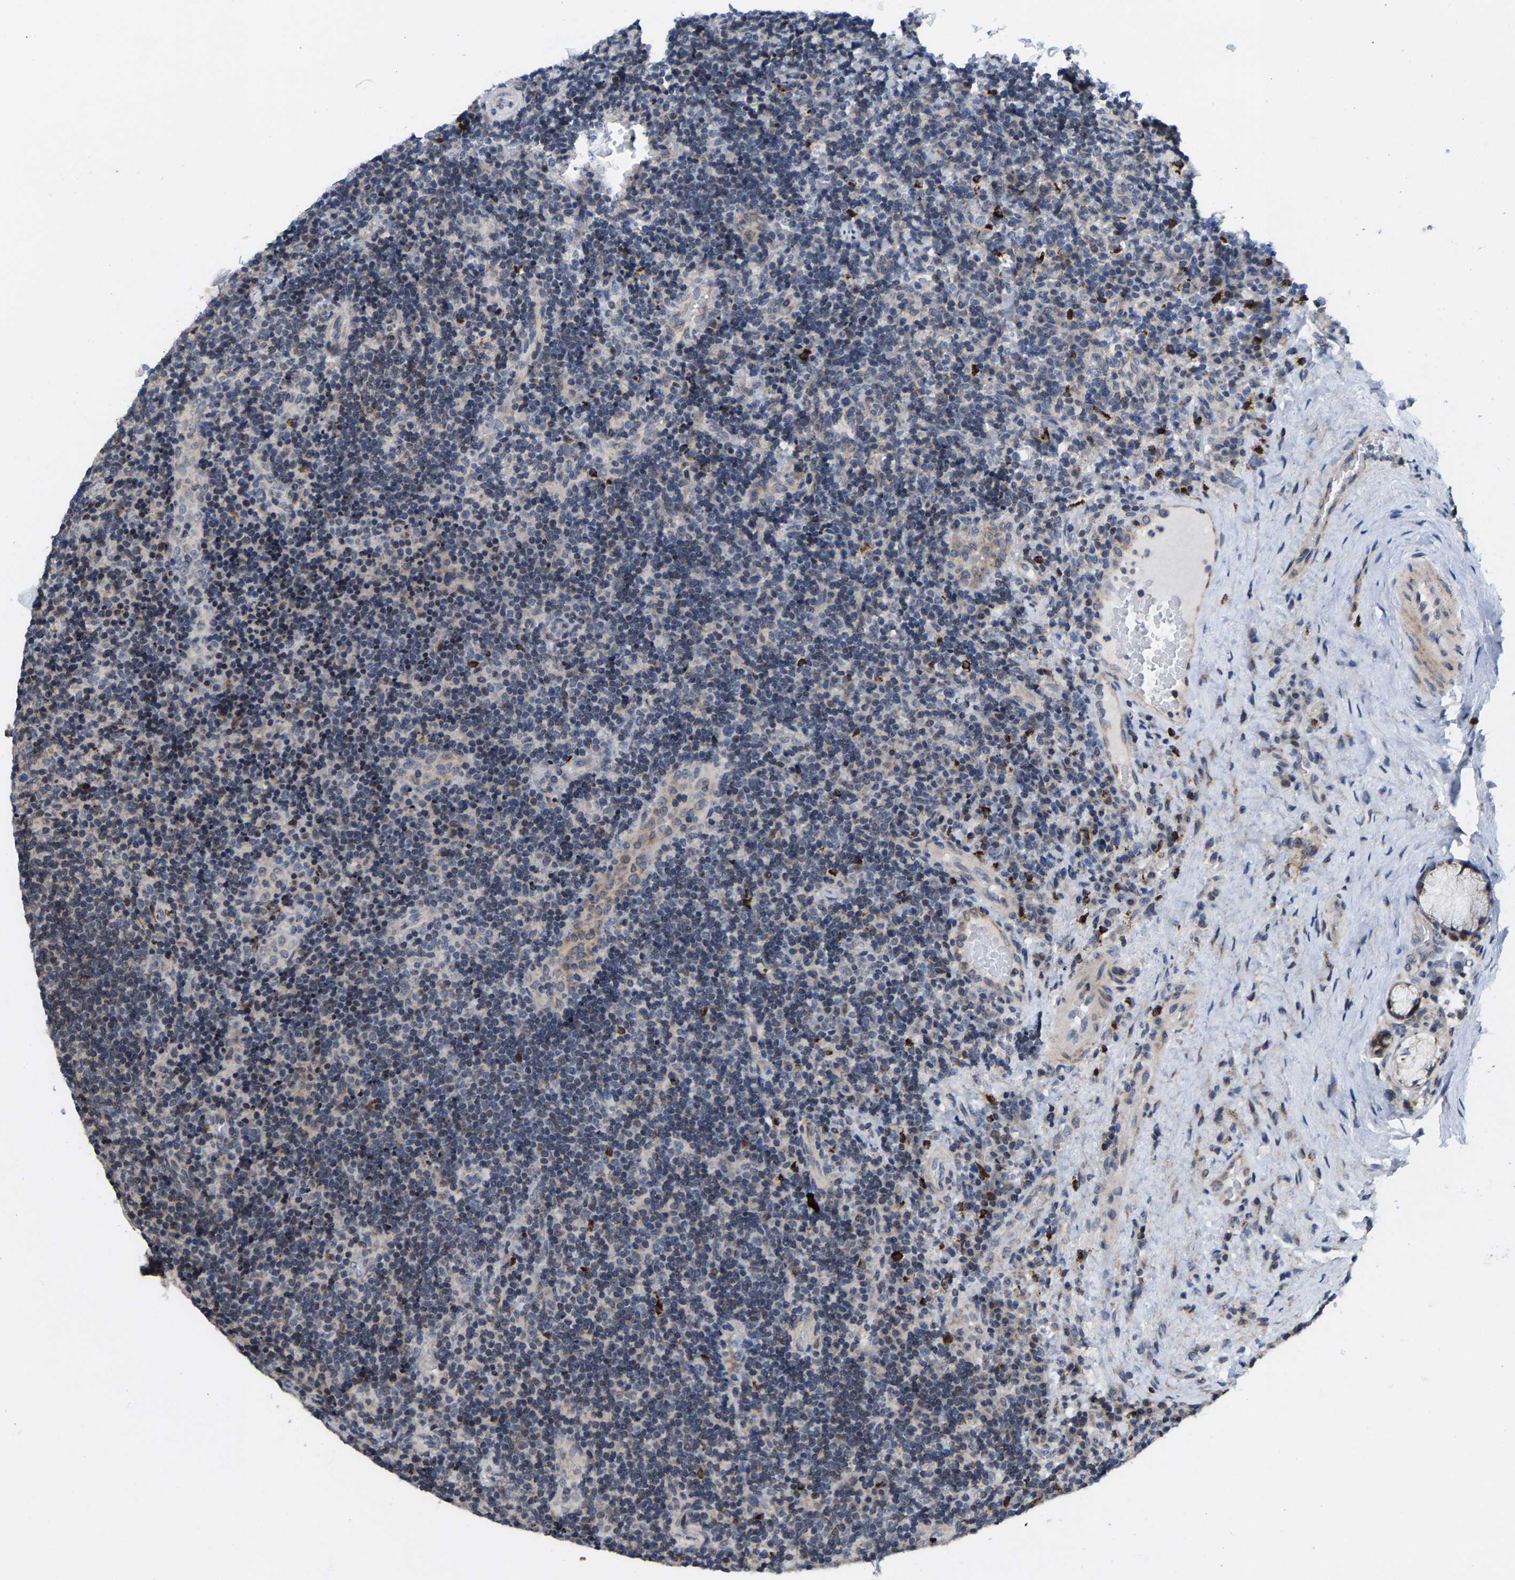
{"staining": {"intensity": "negative", "quantity": "none", "location": "none"}, "tissue": "lymphoma", "cell_type": "Tumor cells", "image_type": "cancer", "snomed": [{"axis": "morphology", "description": "Malignant lymphoma, non-Hodgkin's type, High grade"}, {"axis": "topography", "description": "Tonsil"}], "caption": "The micrograph shows no staining of tumor cells in high-grade malignant lymphoma, non-Hodgkin's type. Nuclei are stained in blue.", "gene": "TDRKH", "patient": {"sex": "female", "age": 36}}